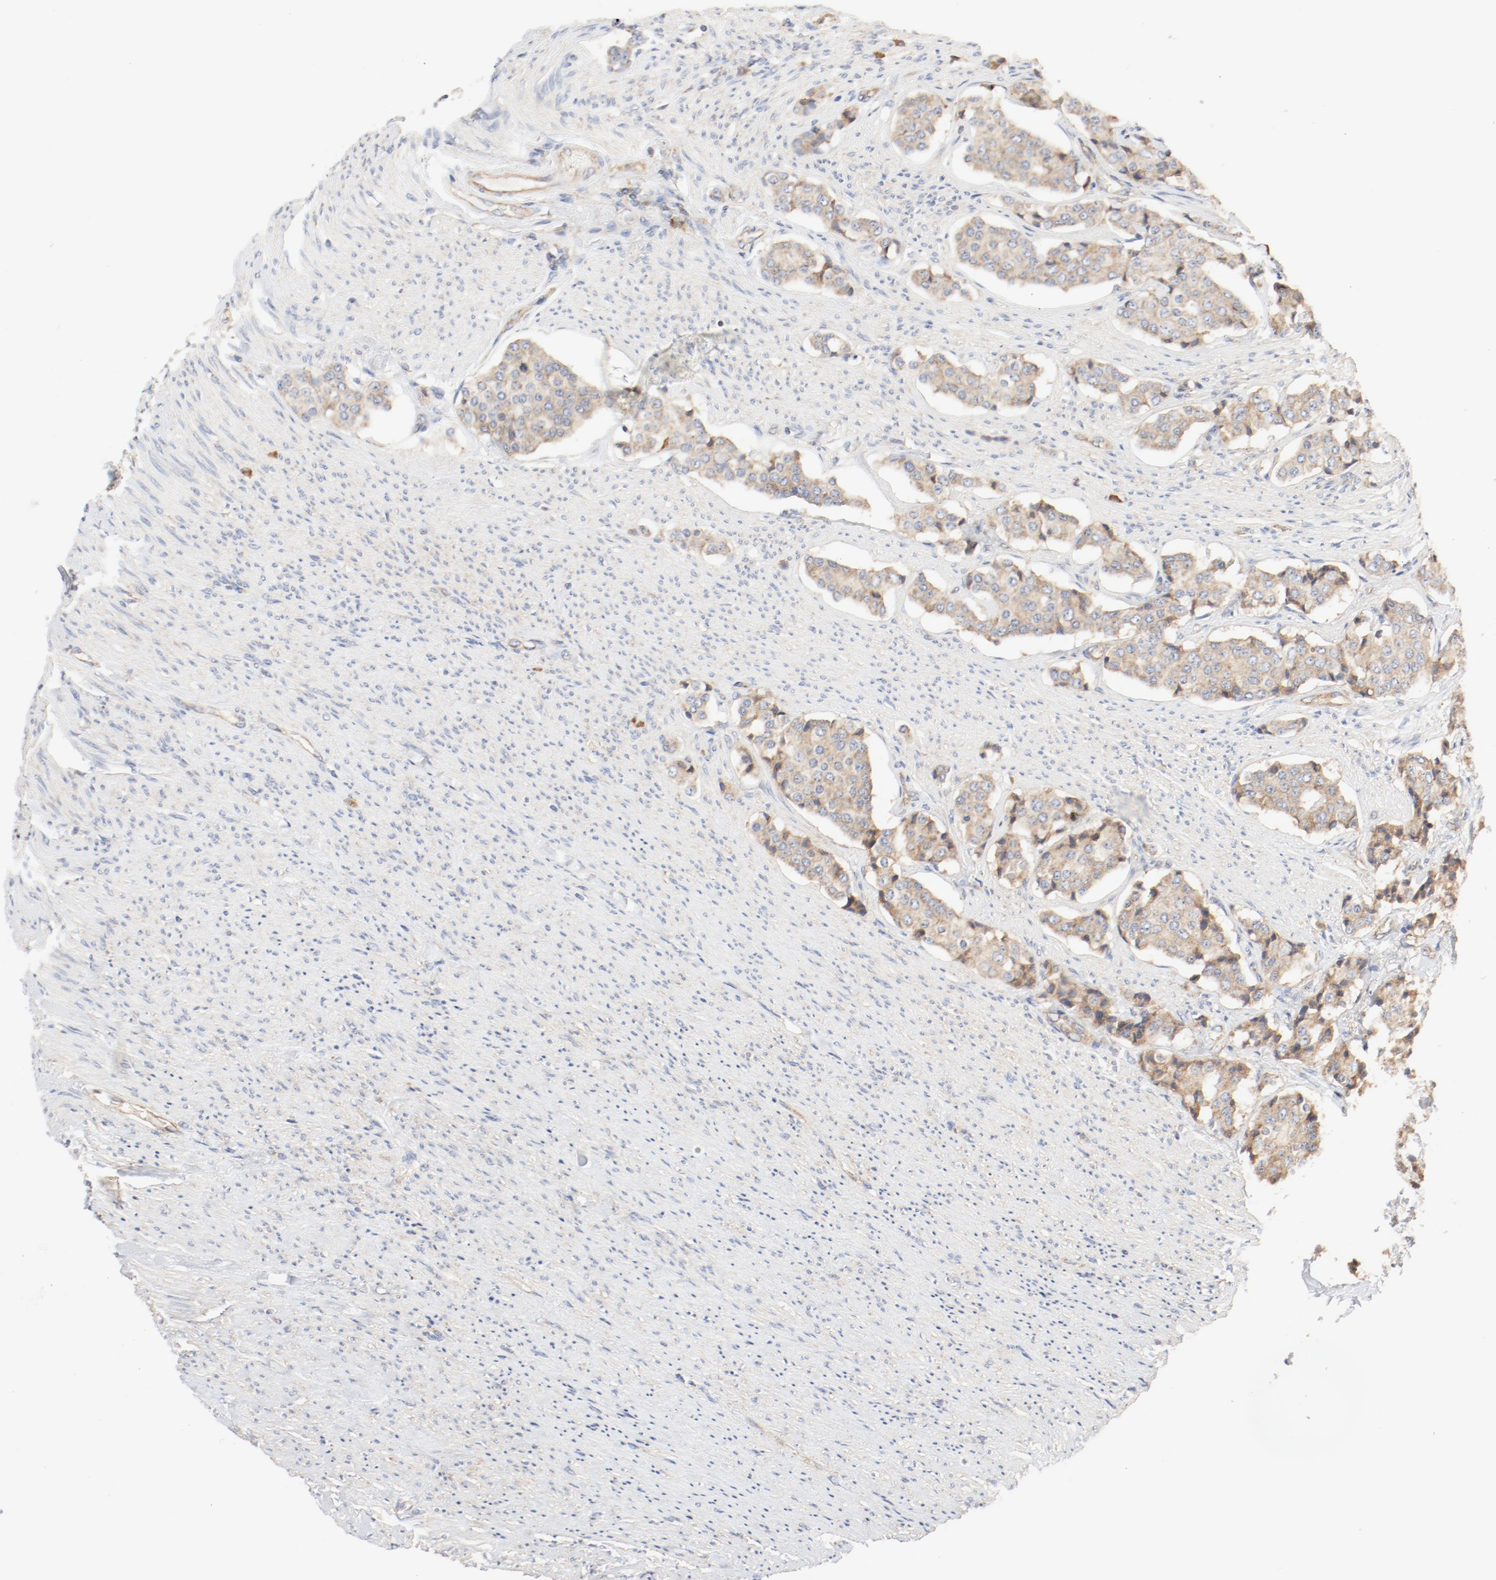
{"staining": {"intensity": "moderate", "quantity": ">75%", "location": "cytoplasmic/membranous"}, "tissue": "carcinoid", "cell_type": "Tumor cells", "image_type": "cancer", "snomed": [{"axis": "morphology", "description": "Carcinoid, malignant, NOS"}, {"axis": "topography", "description": "Colon"}], "caption": "Immunohistochemistry image of human carcinoid (malignant) stained for a protein (brown), which exhibits medium levels of moderate cytoplasmic/membranous staining in about >75% of tumor cells.", "gene": "RPS6", "patient": {"sex": "female", "age": 61}}